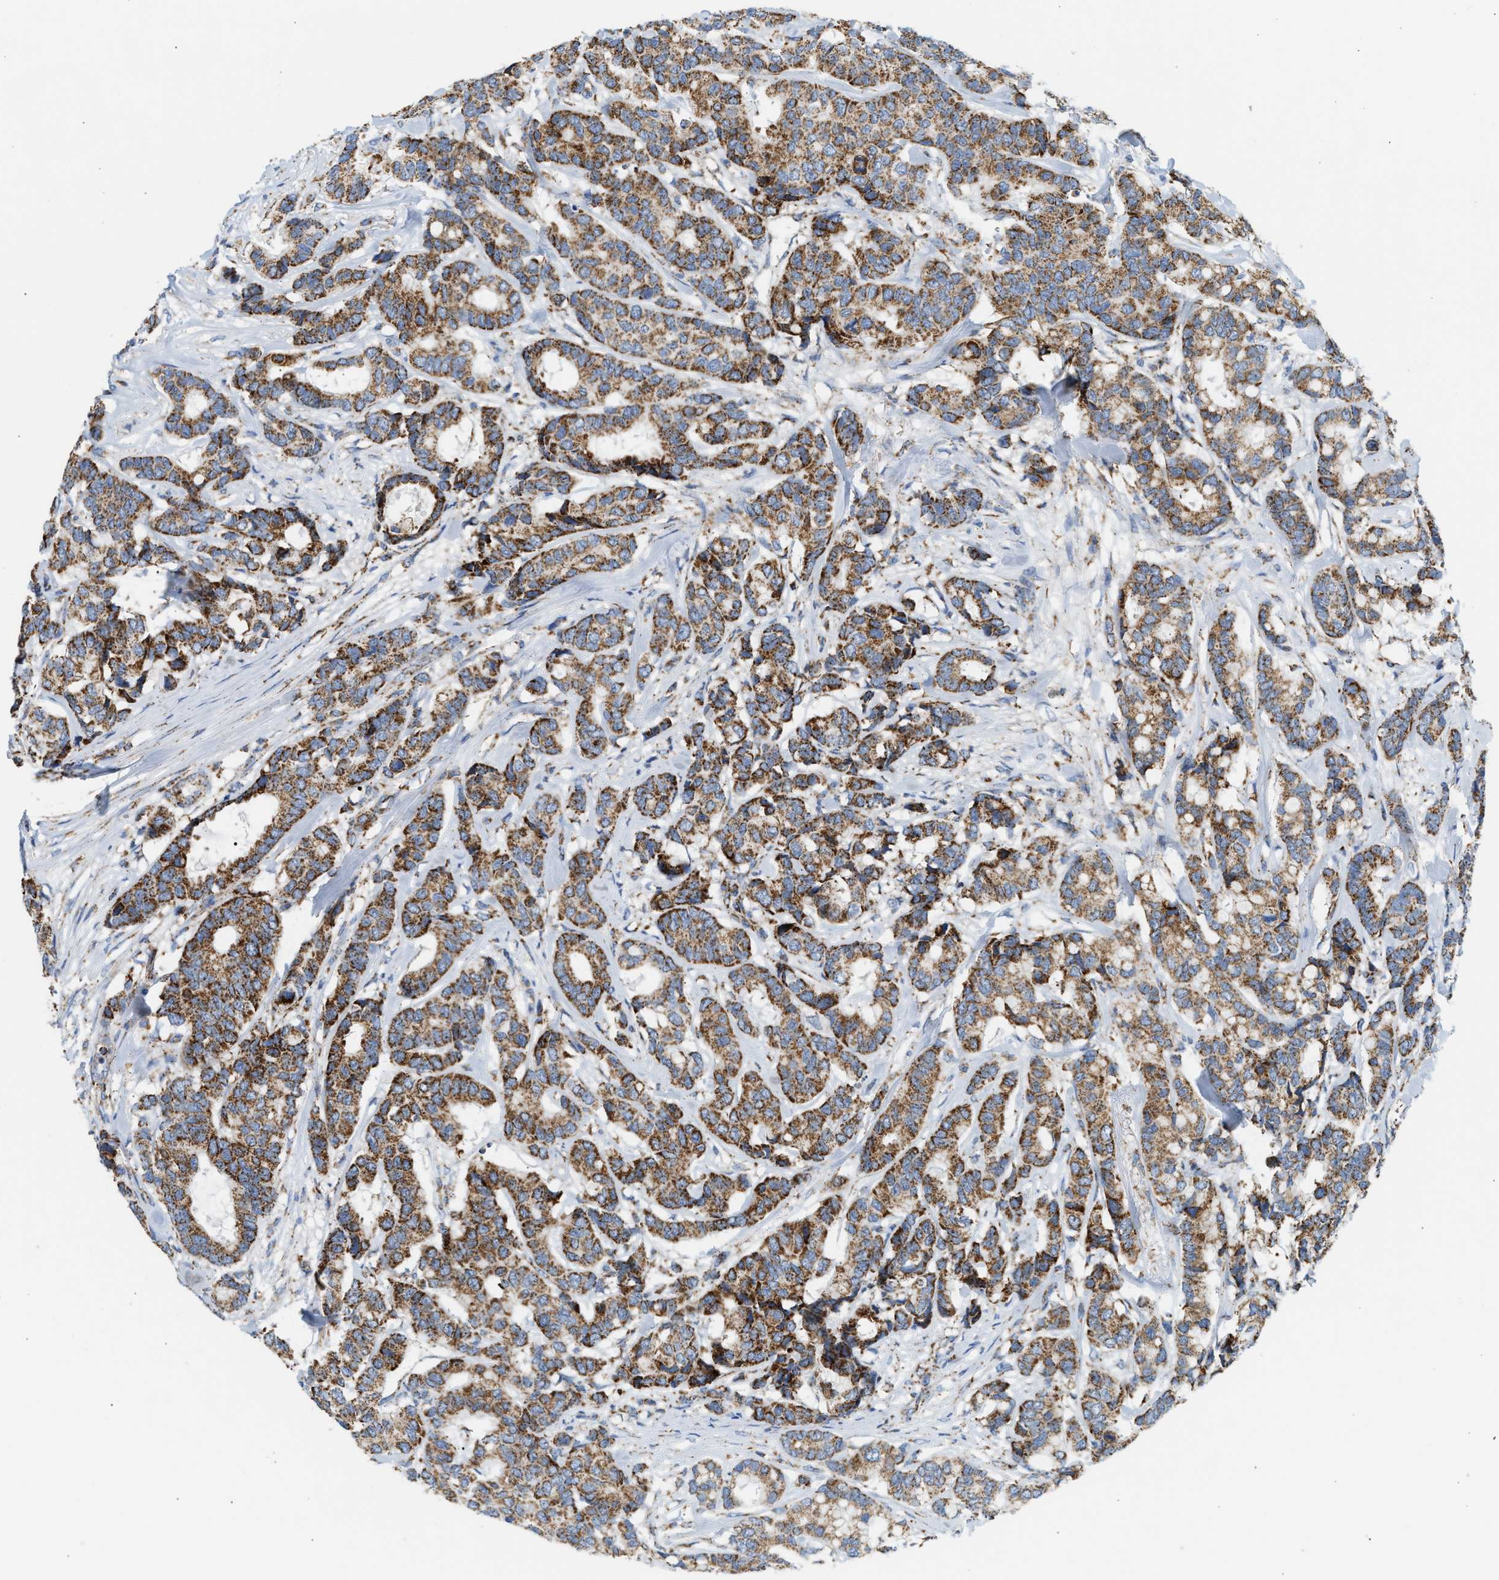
{"staining": {"intensity": "moderate", "quantity": ">75%", "location": "cytoplasmic/membranous"}, "tissue": "breast cancer", "cell_type": "Tumor cells", "image_type": "cancer", "snomed": [{"axis": "morphology", "description": "Duct carcinoma"}, {"axis": "topography", "description": "Breast"}], "caption": "Immunohistochemical staining of breast intraductal carcinoma exhibits moderate cytoplasmic/membranous protein expression in about >75% of tumor cells. (DAB (3,3'-diaminobenzidine) = brown stain, brightfield microscopy at high magnification).", "gene": "OGDH", "patient": {"sex": "female", "age": 87}}